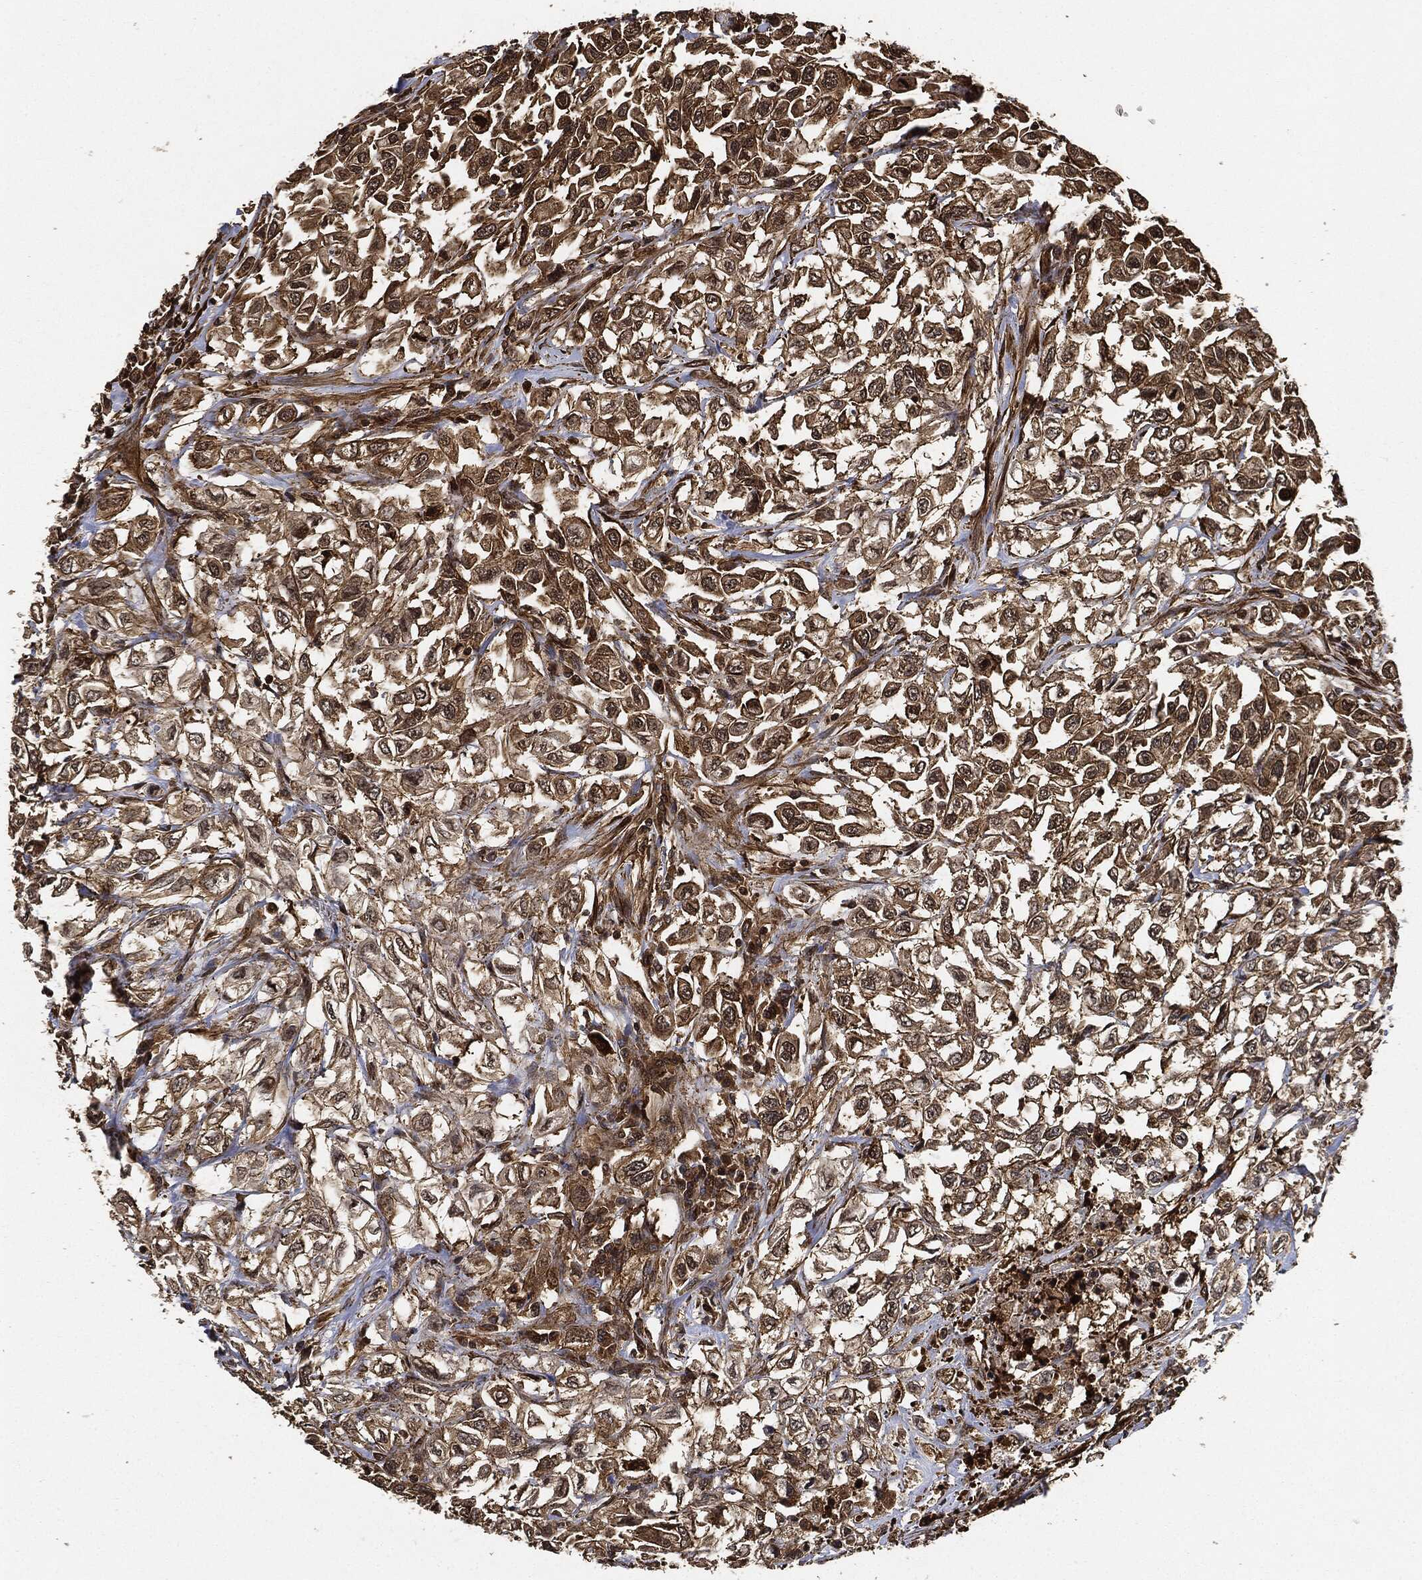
{"staining": {"intensity": "moderate", "quantity": ">75%", "location": "cytoplasmic/membranous"}, "tissue": "urothelial cancer", "cell_type": "Tumor cells", "image_type": "cancer", "snomed": [{"axis": "morphology", "description": "Urothelial carcinoma, High grade"}, {"axis": "topography", "description": "Urinary bladder"}], "caption": "Immunohistochemical staining of human urothelial carcinoma (high-grade) exhibits moderate cytoplasmic/membranous protein positivity in approximately >75% of tumor cells.", "gene": "CEP290", "patient": {"sex": "female", "age": 56}}